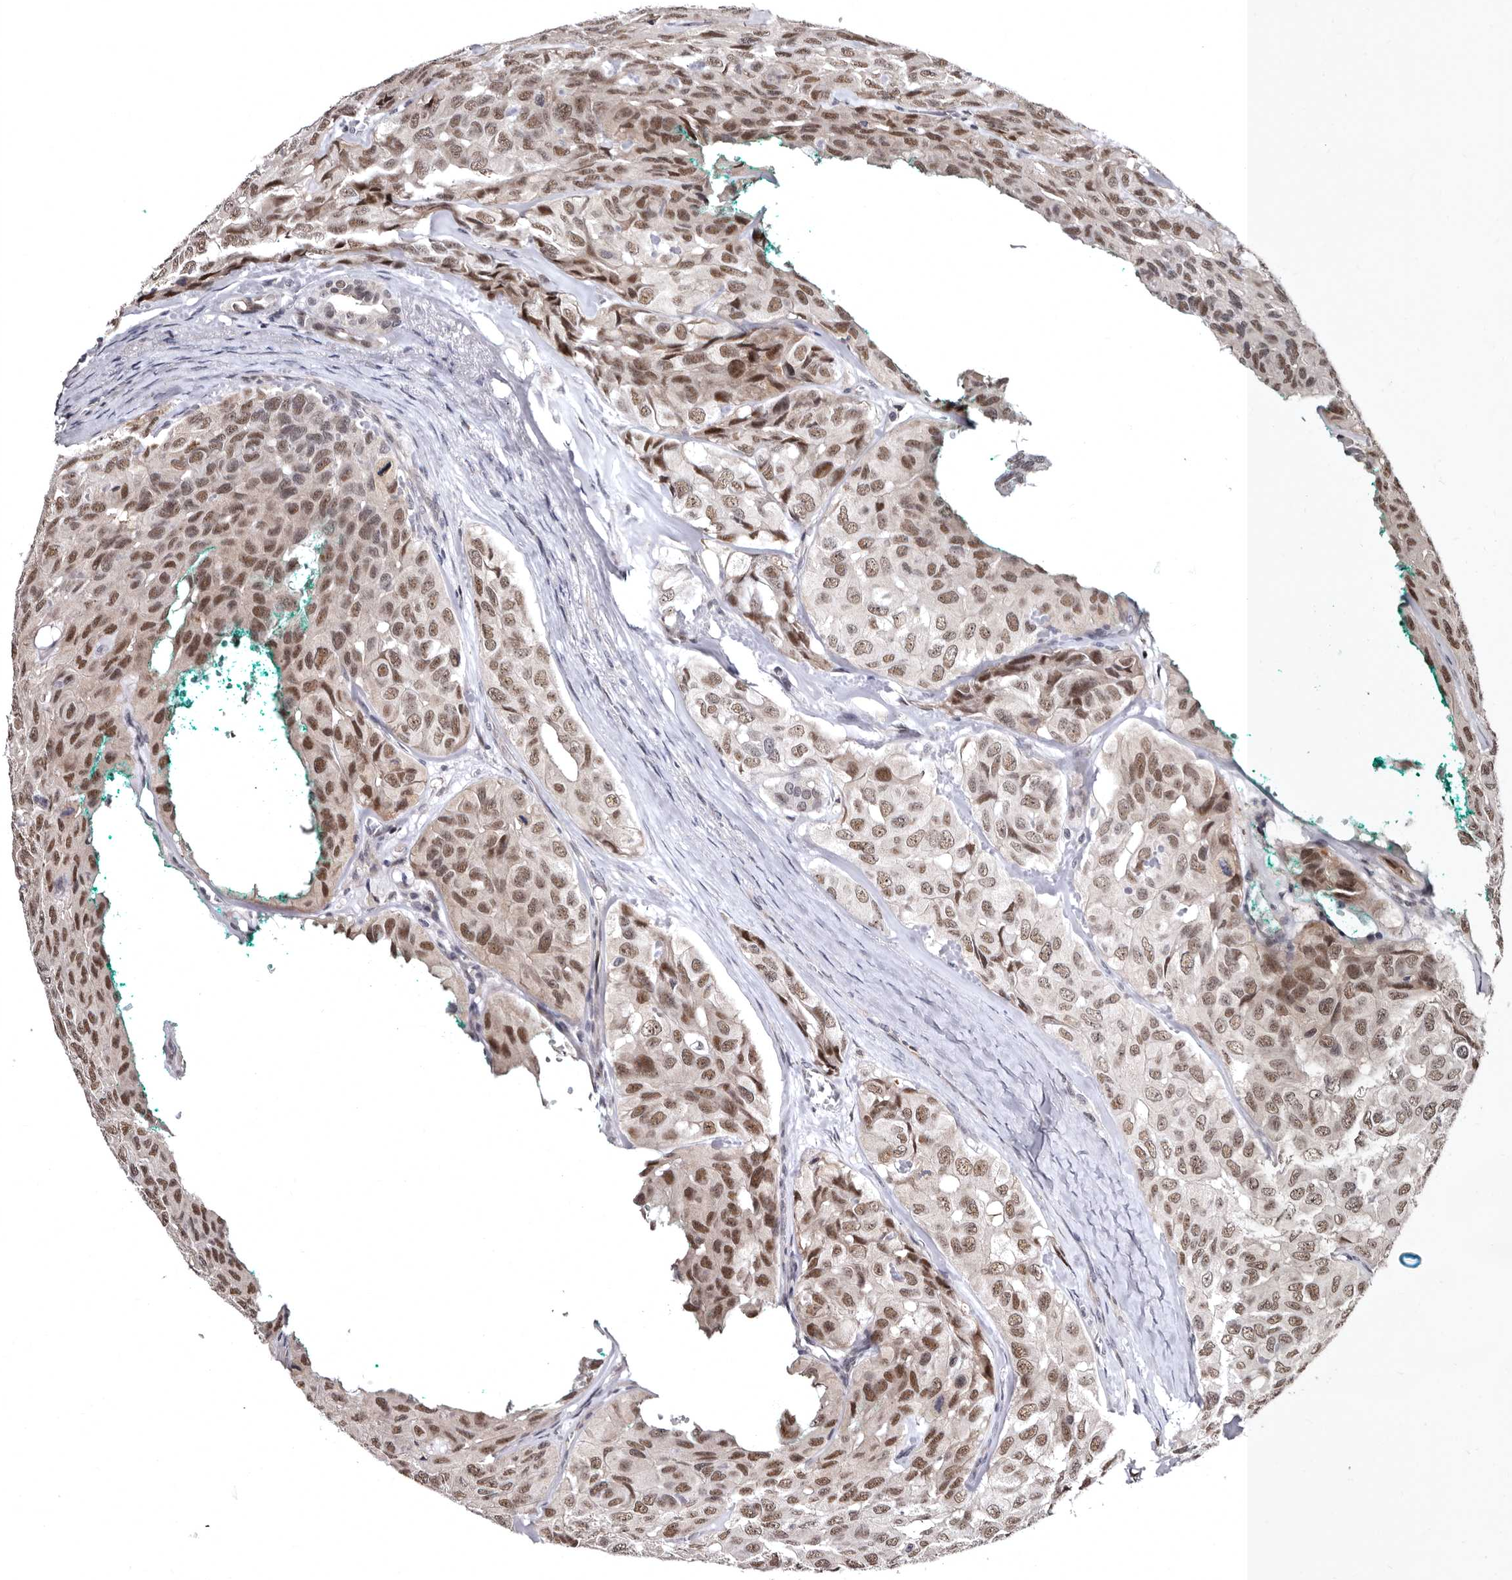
{"staining": {"intensity": "moderate", "quantity": ">75%", "location": "nuclear"}, "tissue": "head and neck cancer", "cell_type": "Tumor cells", "image_type": "cancer", "snomed": [{"axis": "morphology", "description": "Adenocarcinoma, NOS"}, {"axis": "topography", "description": "Salivary gland, NOS"}, {"axis": "topography", "description": "Head-Neck"}], "caption": "Approximately >75% of tumor cells in head and neck adenocarcinoma display moderate nuclear protein positivity as visualized by brown immunohistochemical staining.", "gene": "PHF20L1", "patient": {"sex": "female", "age": 76}}